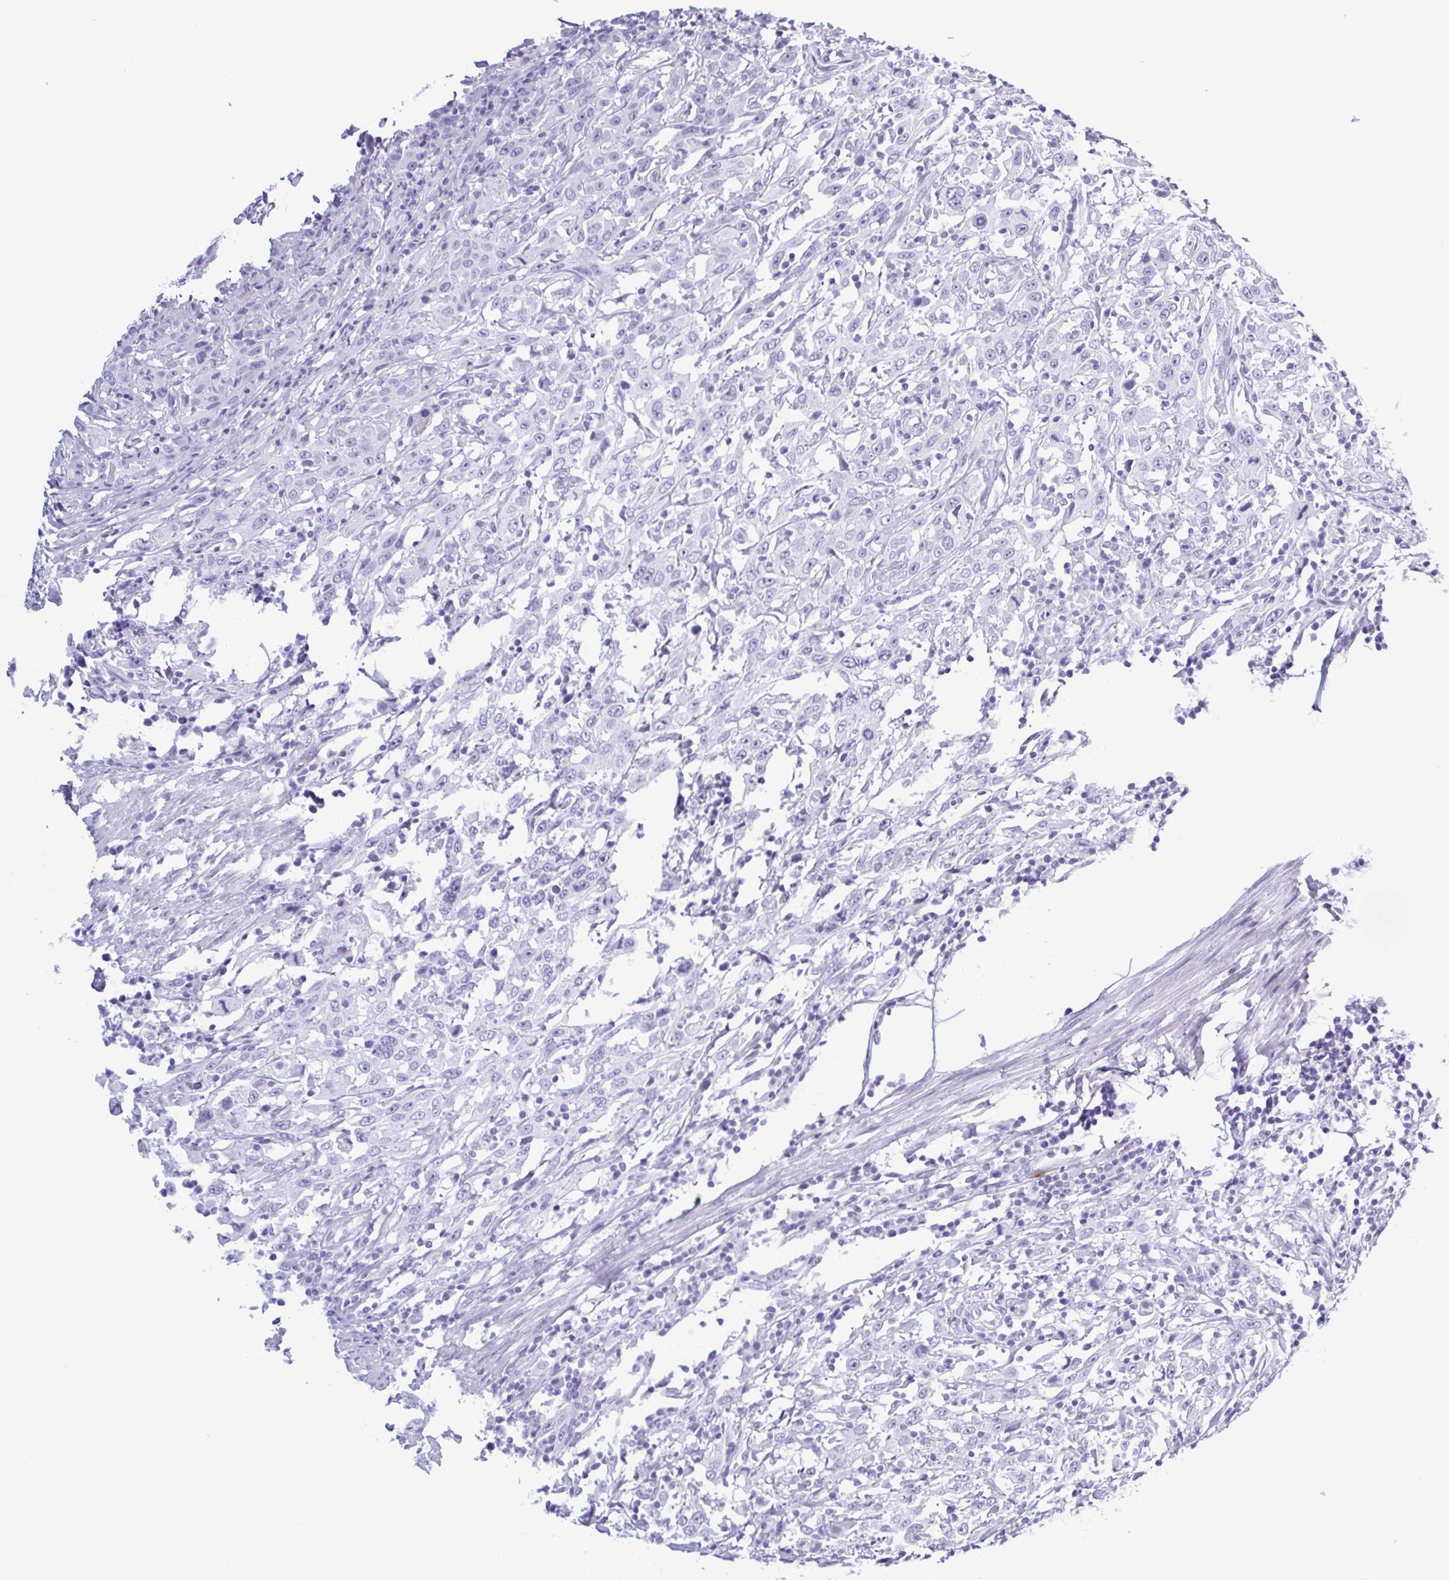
{"staining": {"intensity": "negative", "quantity": "none", "location": "none"}, "tissue": "urothelial cancer", "cell_type": "Tumor cells", "image_type": "cancer", "snomed": [{"axis": "morphology", "description": "Urothelial carcinoma, High grade"}, {"axis": "topography", "description": "Urinary bladder"}], "caption": "DAB immunohistochemical staining of urothelial cancer reveals no significant positivity in tumor cells. Nuclei are stained in blue.", "gene": "LTF", "patient": {"sex": "male", "age": 61}}